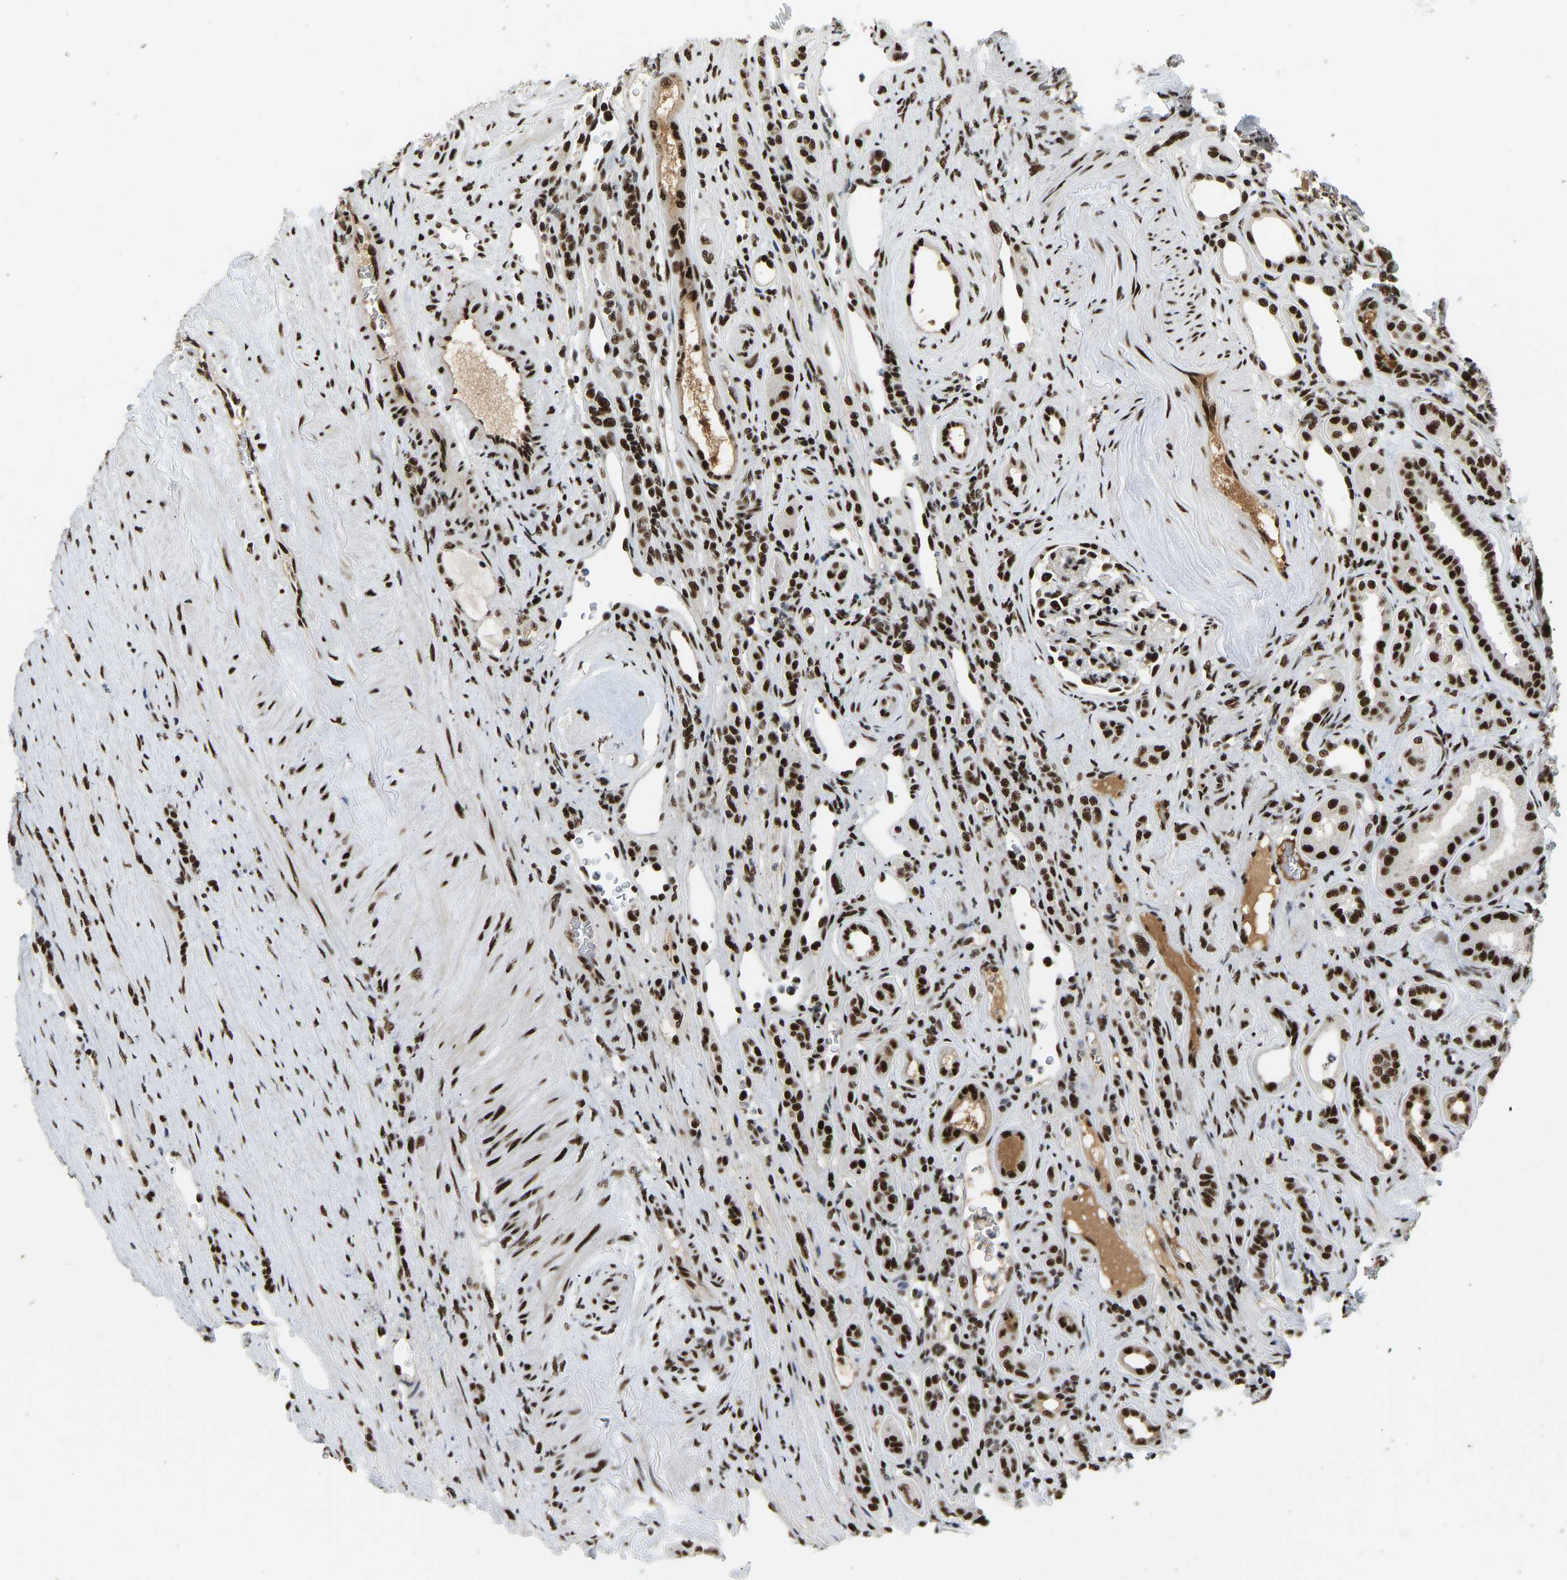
{"staining": {"intensity": "strong", "quantity": ">75%", "location": "nuclear"}, "tissue": "renal cancer", "cell_type": "Tumor cells", "image_type": "cancer", "snomed": [{"axis": "morphology", "description": "Adenocarcinoma, NOS"}, {"axis": "topography", "description": "Kidney"}], "caption": "This is a histology image of immunohistochemistry (IHC) staining of renal cancer (adenocarcinoma), which shows strong expression in the nuclear of tumor cells.", "gene": "FOXK1", "patient": {"sex": "female", "age": 69}}